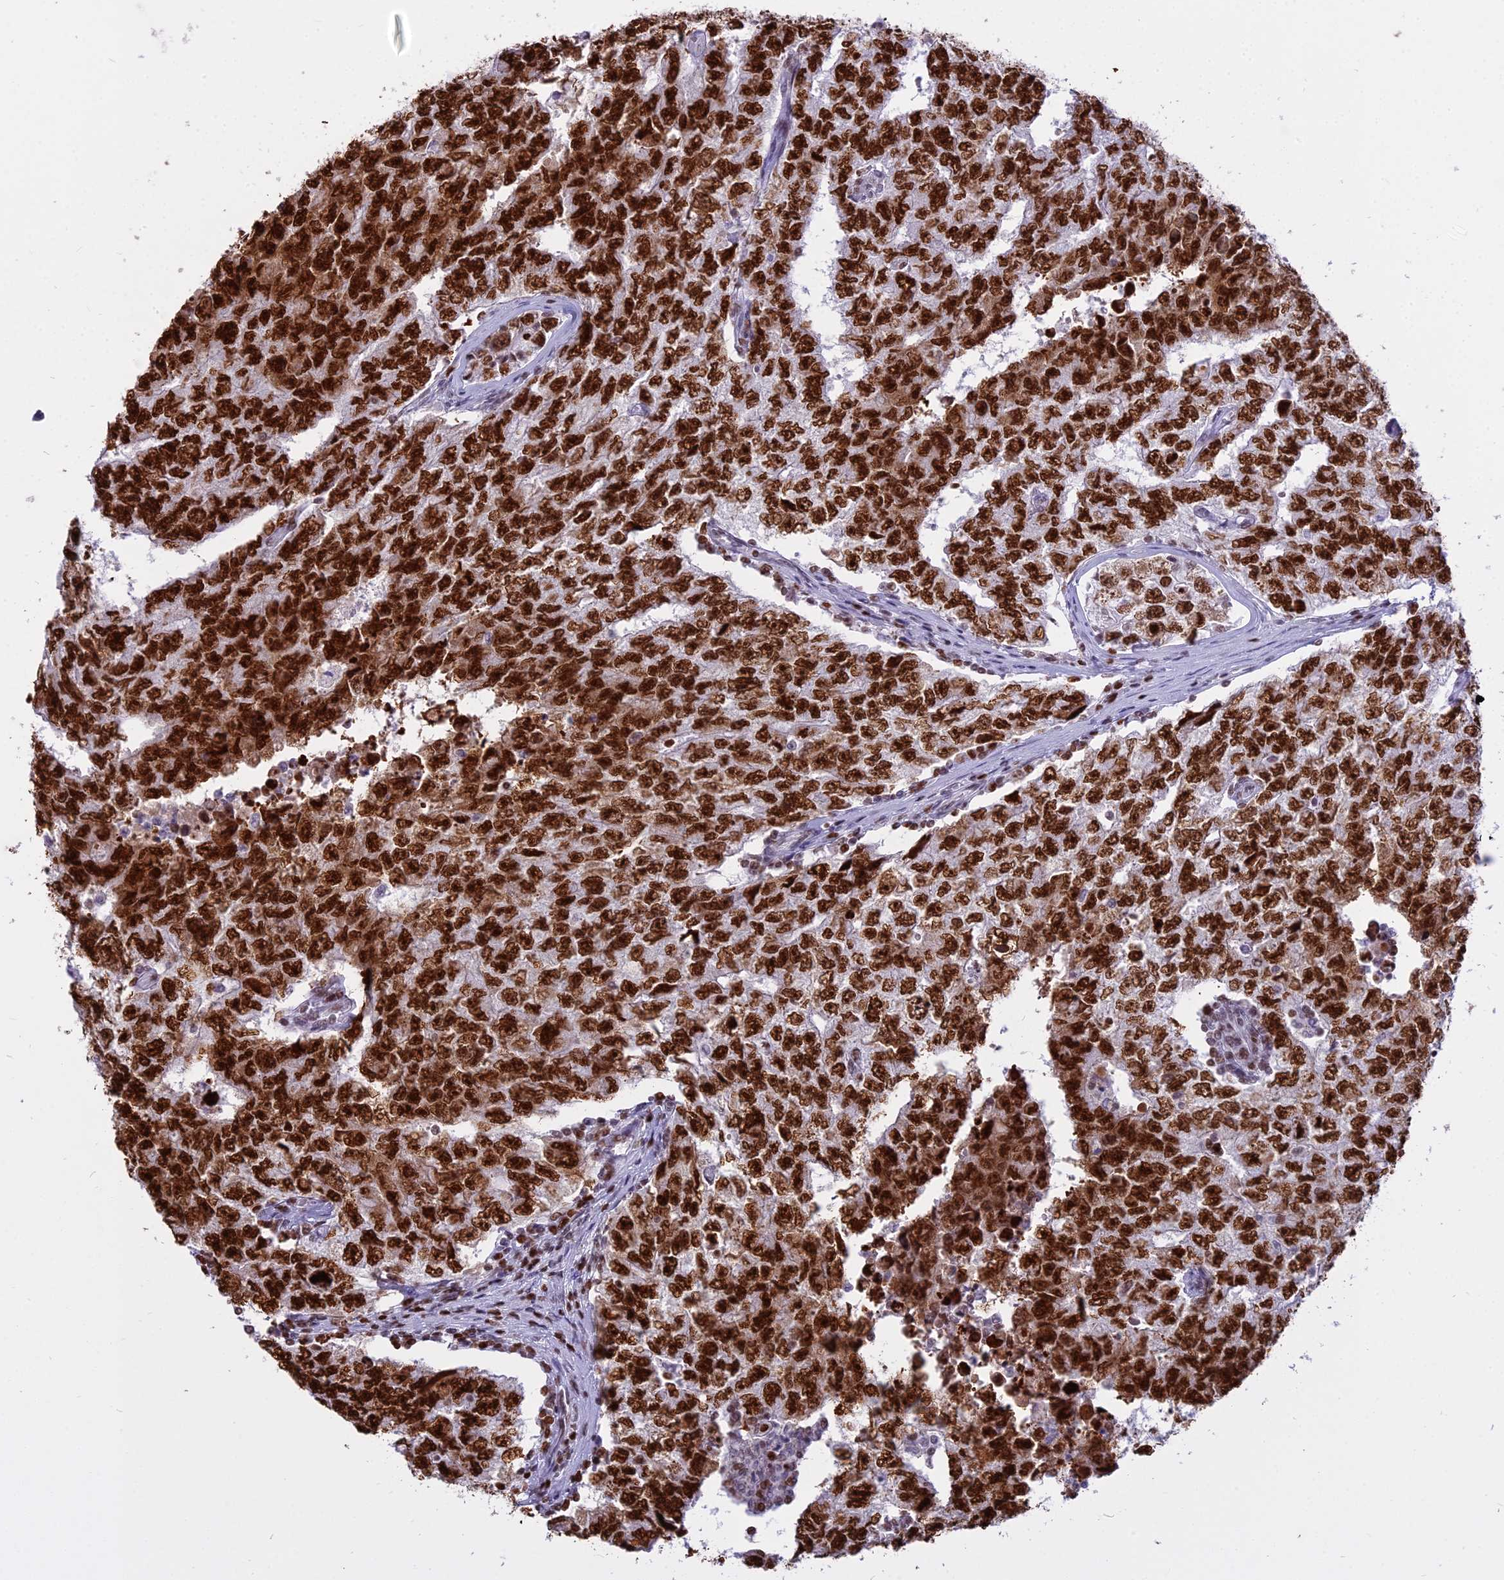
{"staining": {"intensity": "strong", "quantity": ">75%", "location": "nuclear"}, "tissue": "testis cancer", "cell_type": "Tumor cells", "image_type": "cancer", "snomed": [{"axis": "morphology", "description": "Carcinoma, Embryonal, NOS"}, {"axis": "topography", "description": "Testis"}], "caption": "This is an image of immunohistochemistry (IHC) staining of testis cancer (embryonal carcinoma), which shows strong expression in the nuclear of tumor cells.", "gene": "PARP1", "patient": {"sex": "male", "age": 17}}